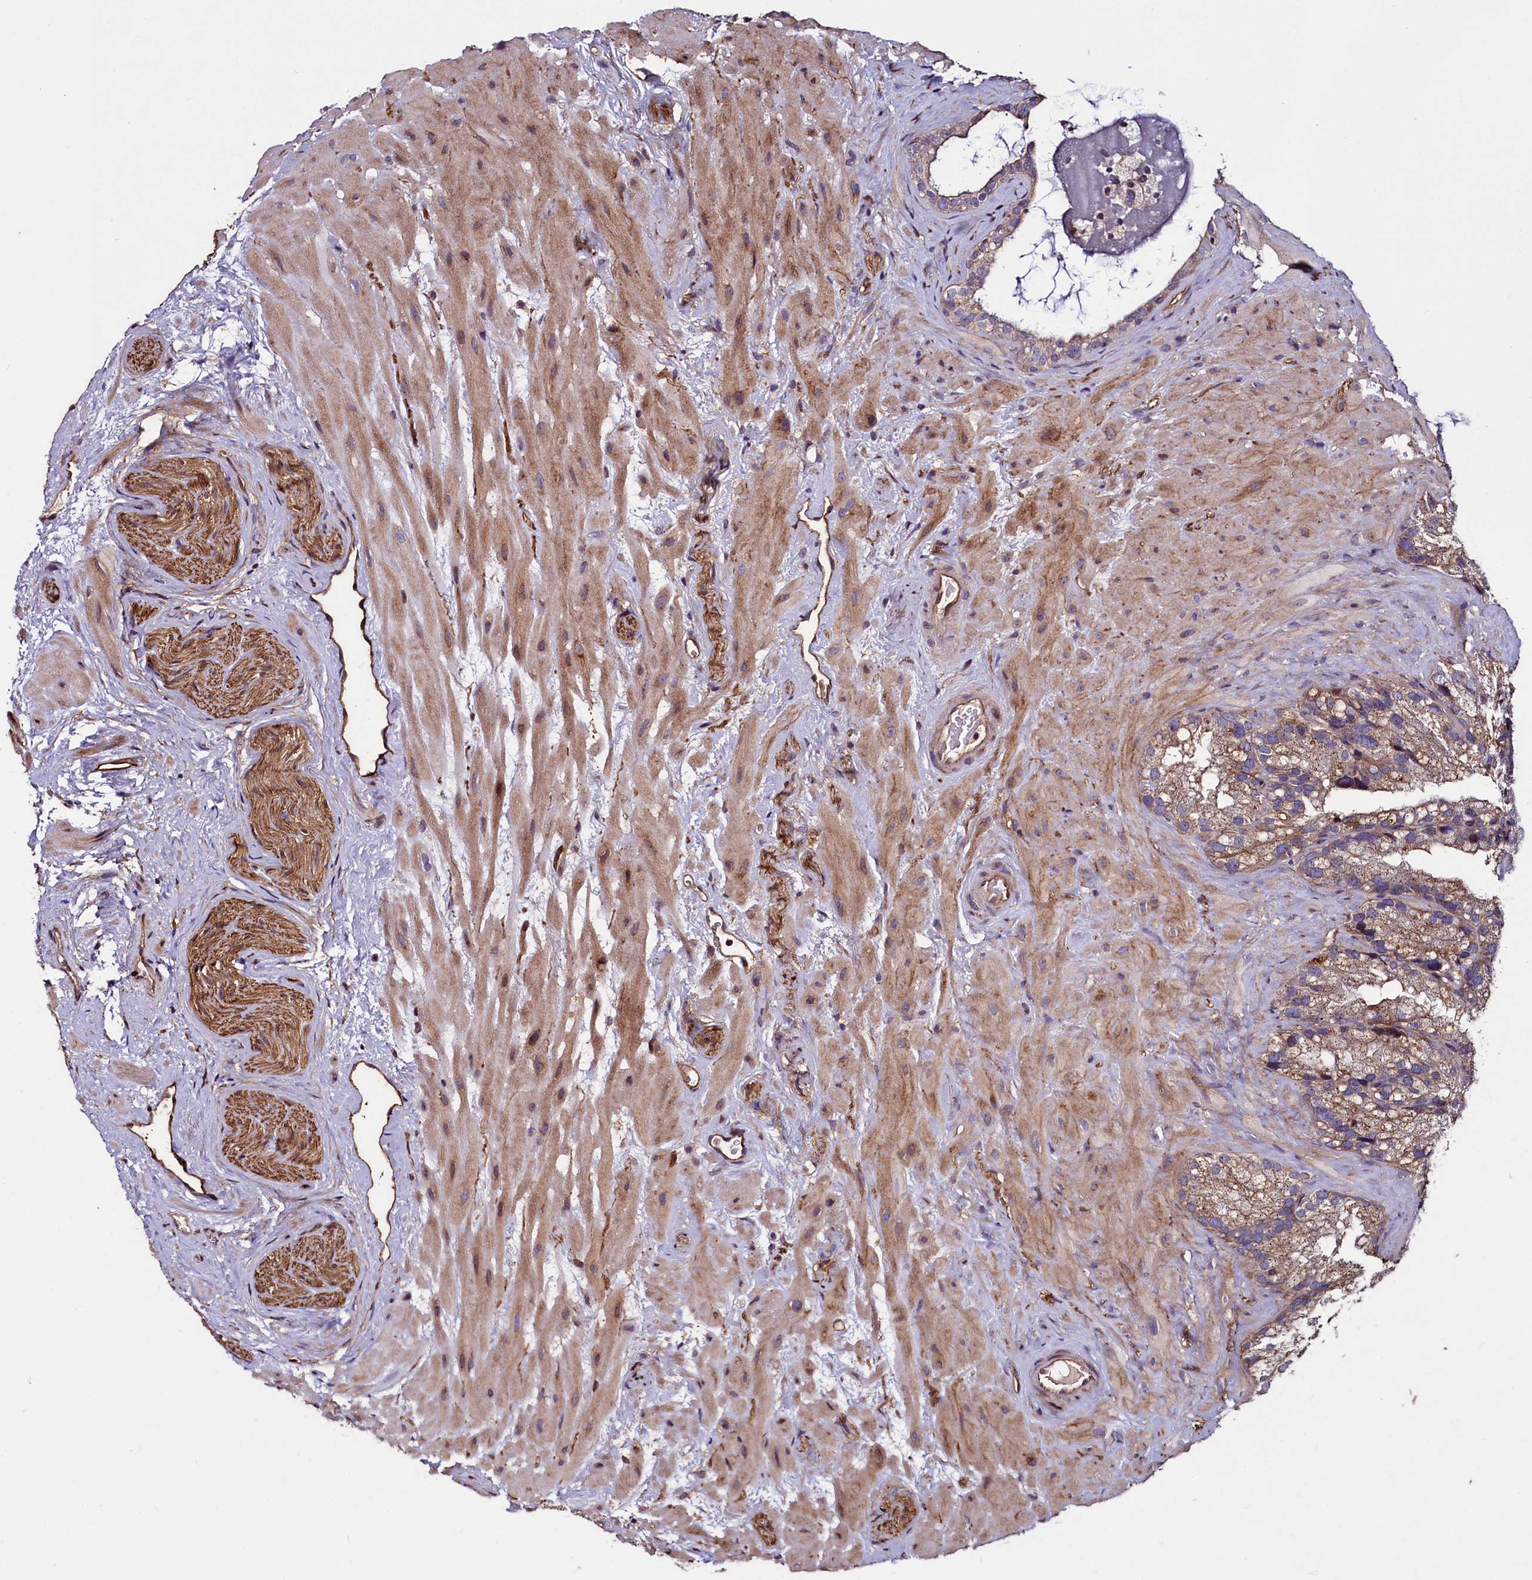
{"staining": {"intensity": "weak", "quantity": ">75%", "location": "cytoplasmic/membranous"}, "tissue": "seminal vesicle", "cell_type": "Glandular cells", "image_type": "normal", "snomed": [{"axis": "morphology", "description": "Normal tissue, NOS"}, {"axis": "topography", "description": "Prostate"}, {"axis": "topography", "description": "Seminal veicle"}], "caption": "A low amount of weak cytoplasmic/membranous positivity is identified in approximately >75% of glandular cells in normal seminal vesicle.", "gene": "PALM", "patient": {"sex": "male", "age": 68}}